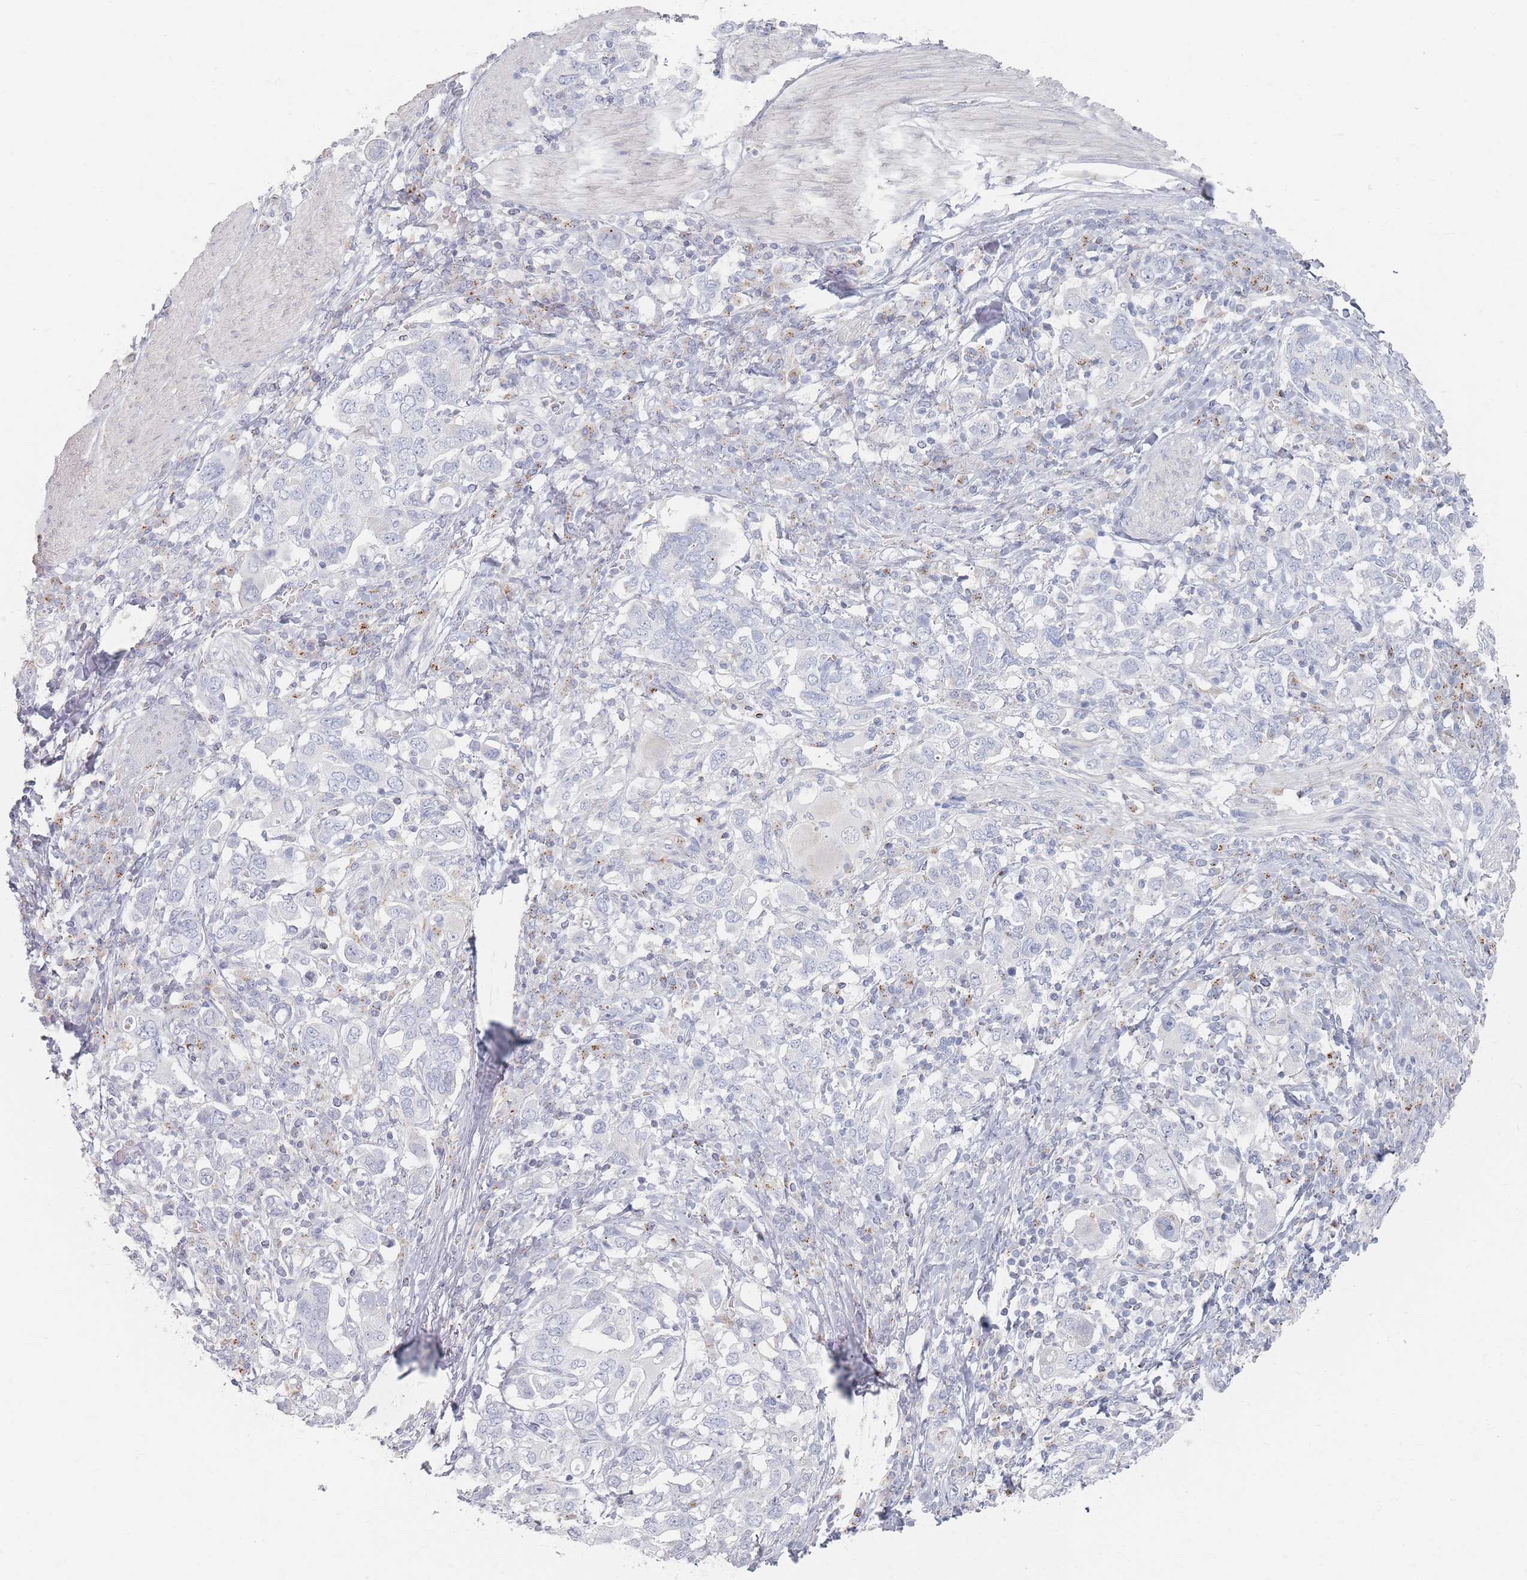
{"staining": {"intensity": "negative", "quantity": "none", "location": "none"}, "tissue": "stomach cancer", "cell_type": "Tumor cells", "image_type": "cancer", "snomed": [{"axis": "morphology", "description": "Adenocarcinoma, NOS"}, {"axis": "topography", "description": "Stomach, upper"}, {"axis": "topography", "description": "Stomach"}], "caption": "DAB immunohistochemical staining of human stomach cancer (adenocarcinoma) shows no significant positivity in tumor cells.", "gene": "SLC2A11", "patient": {"sex": "male", "age": 62}}